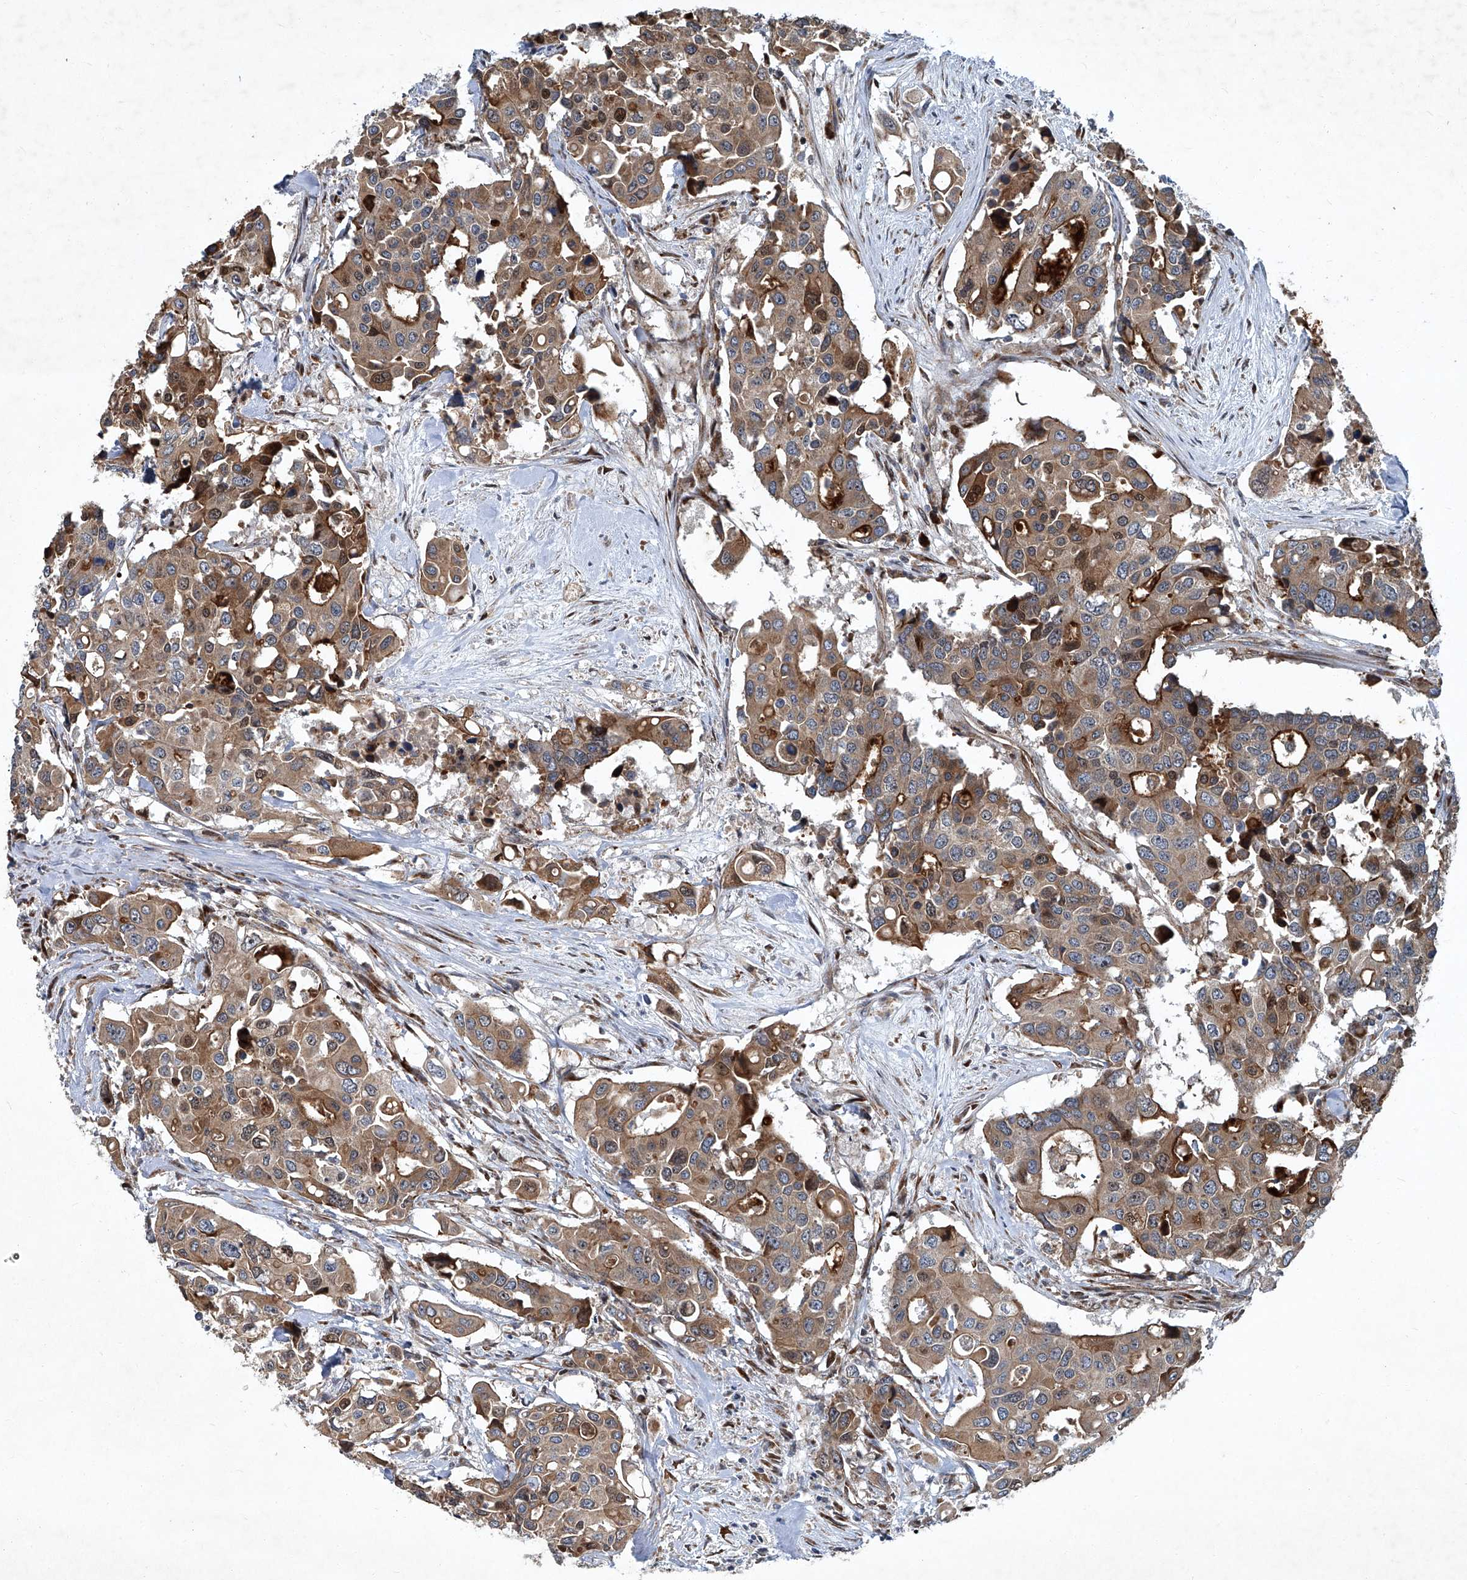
{"staining": {"intensity": "moderate", "quantity": ">75%", "location": "cytoplasmic/membranous"}, "tissue": "colorectal cancer", "cell_type": "Tumor cells", "image_type": "cancer", "snomed": [{"axis": "morphology", "description": "Adenocarcinoma, NOS"}, {"axis": "topography", "description": "Colon"}], "caption": "High-power microscopy captured an immunohistochemistry (IHC) histopathology image of colorectal adenocarcinoma, revealing moderate cytoplasmic/membranous positivity in approximately >75% of tumor cells.", "gene": "GPR132", "patient": {"sex": "male", "age": 77}}